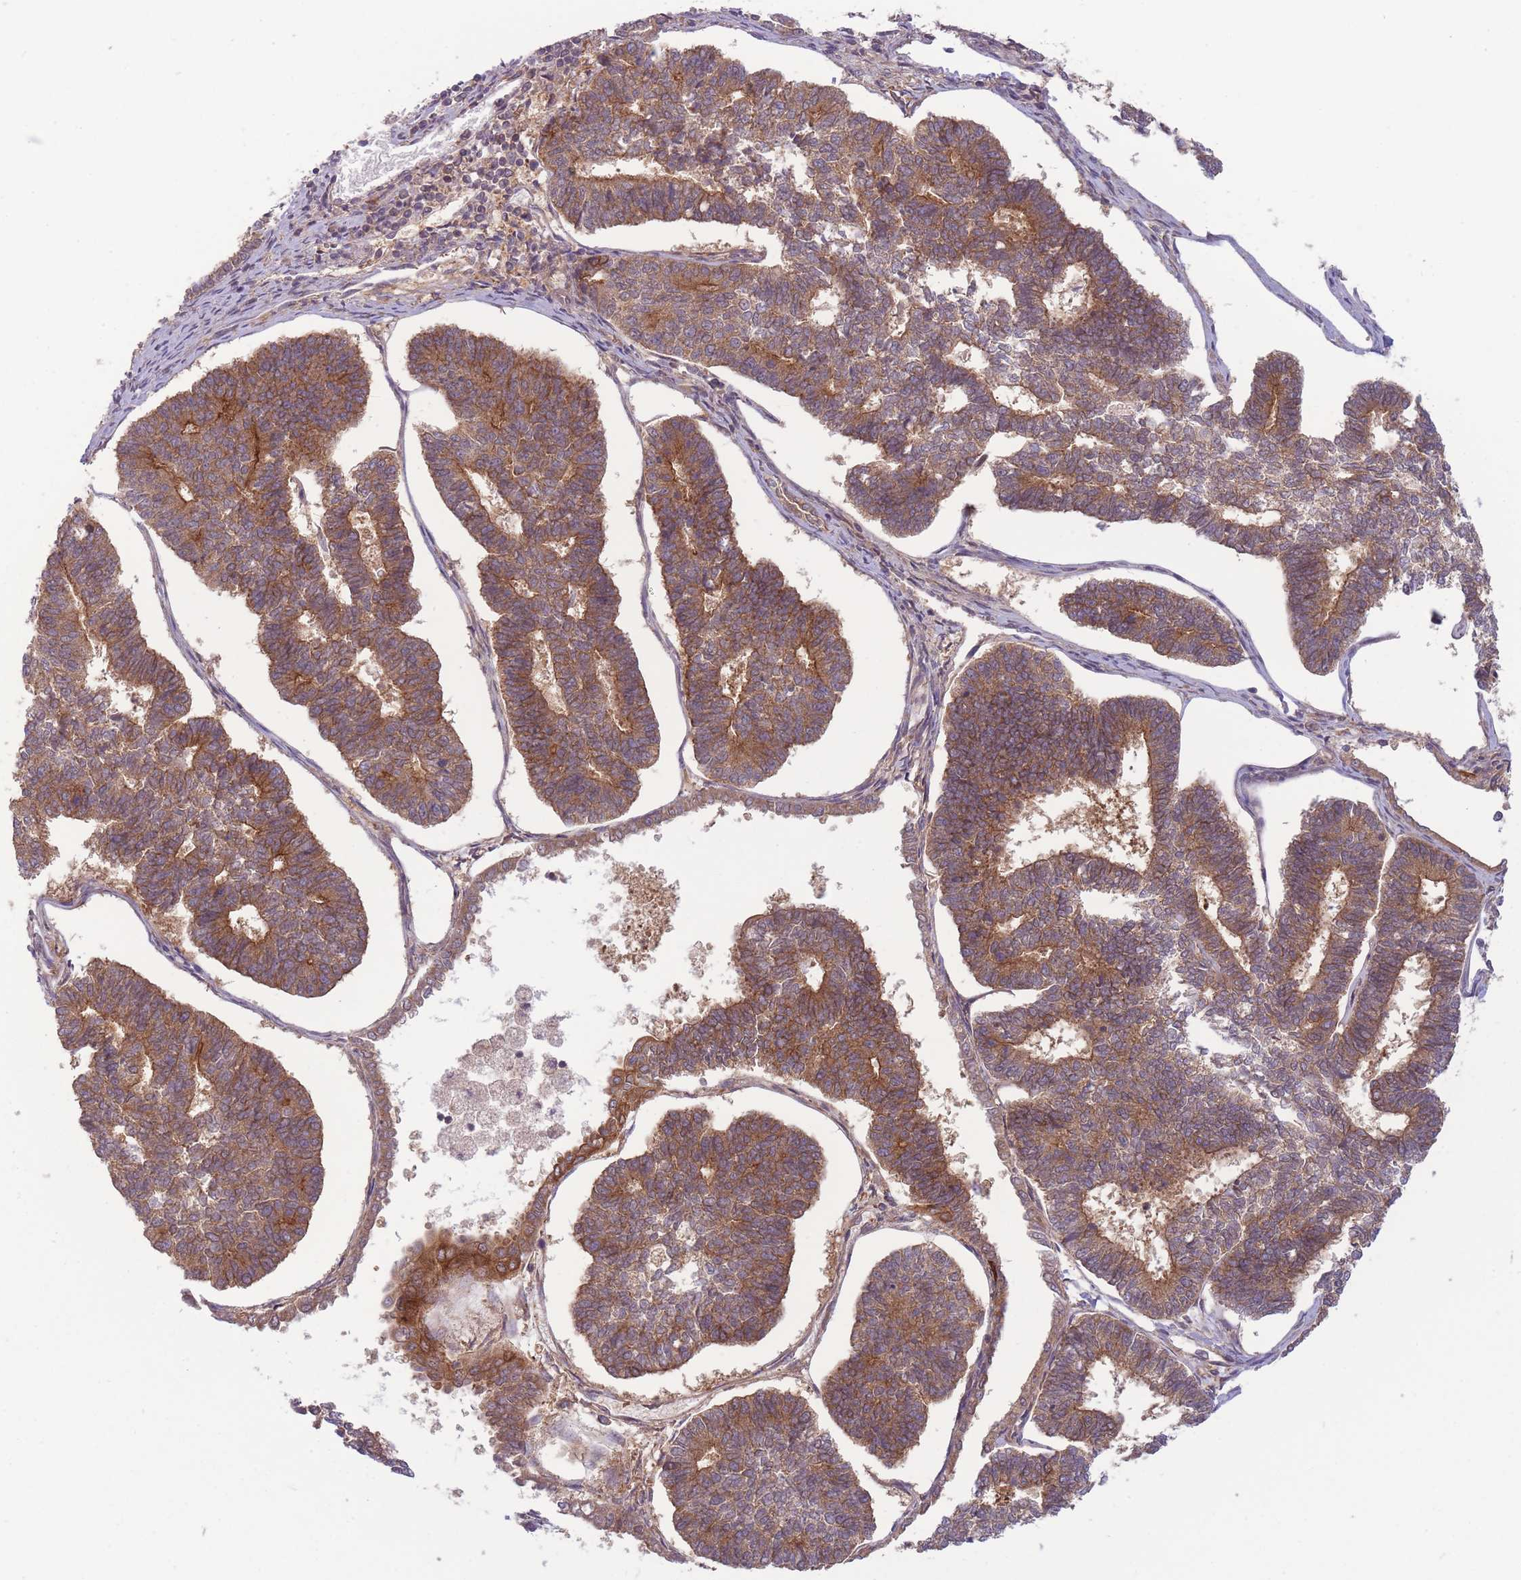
{"staining": {"intensity": "moderate", "quantity": ">75%", "location": "cytoplasmic/membranous"}, "tissue": "endometrial cancer", "cell_type": "Tumor cells", "image_type": "cancer", "snomed": [{"axis": "morphology", "description": "Adenocarcinoma, NOS"}, {"axis": "topography", "description": "Endometrium"}], "caption": "This micrograph exhibits IHC staining of endometrial cancer (adenocarcinoma), with medium moderate cytoplasmic/membranous expression in about >75% of tumor cells.", "gene": "PFDN6", "patient": {"sex": "female", "age": 70}}